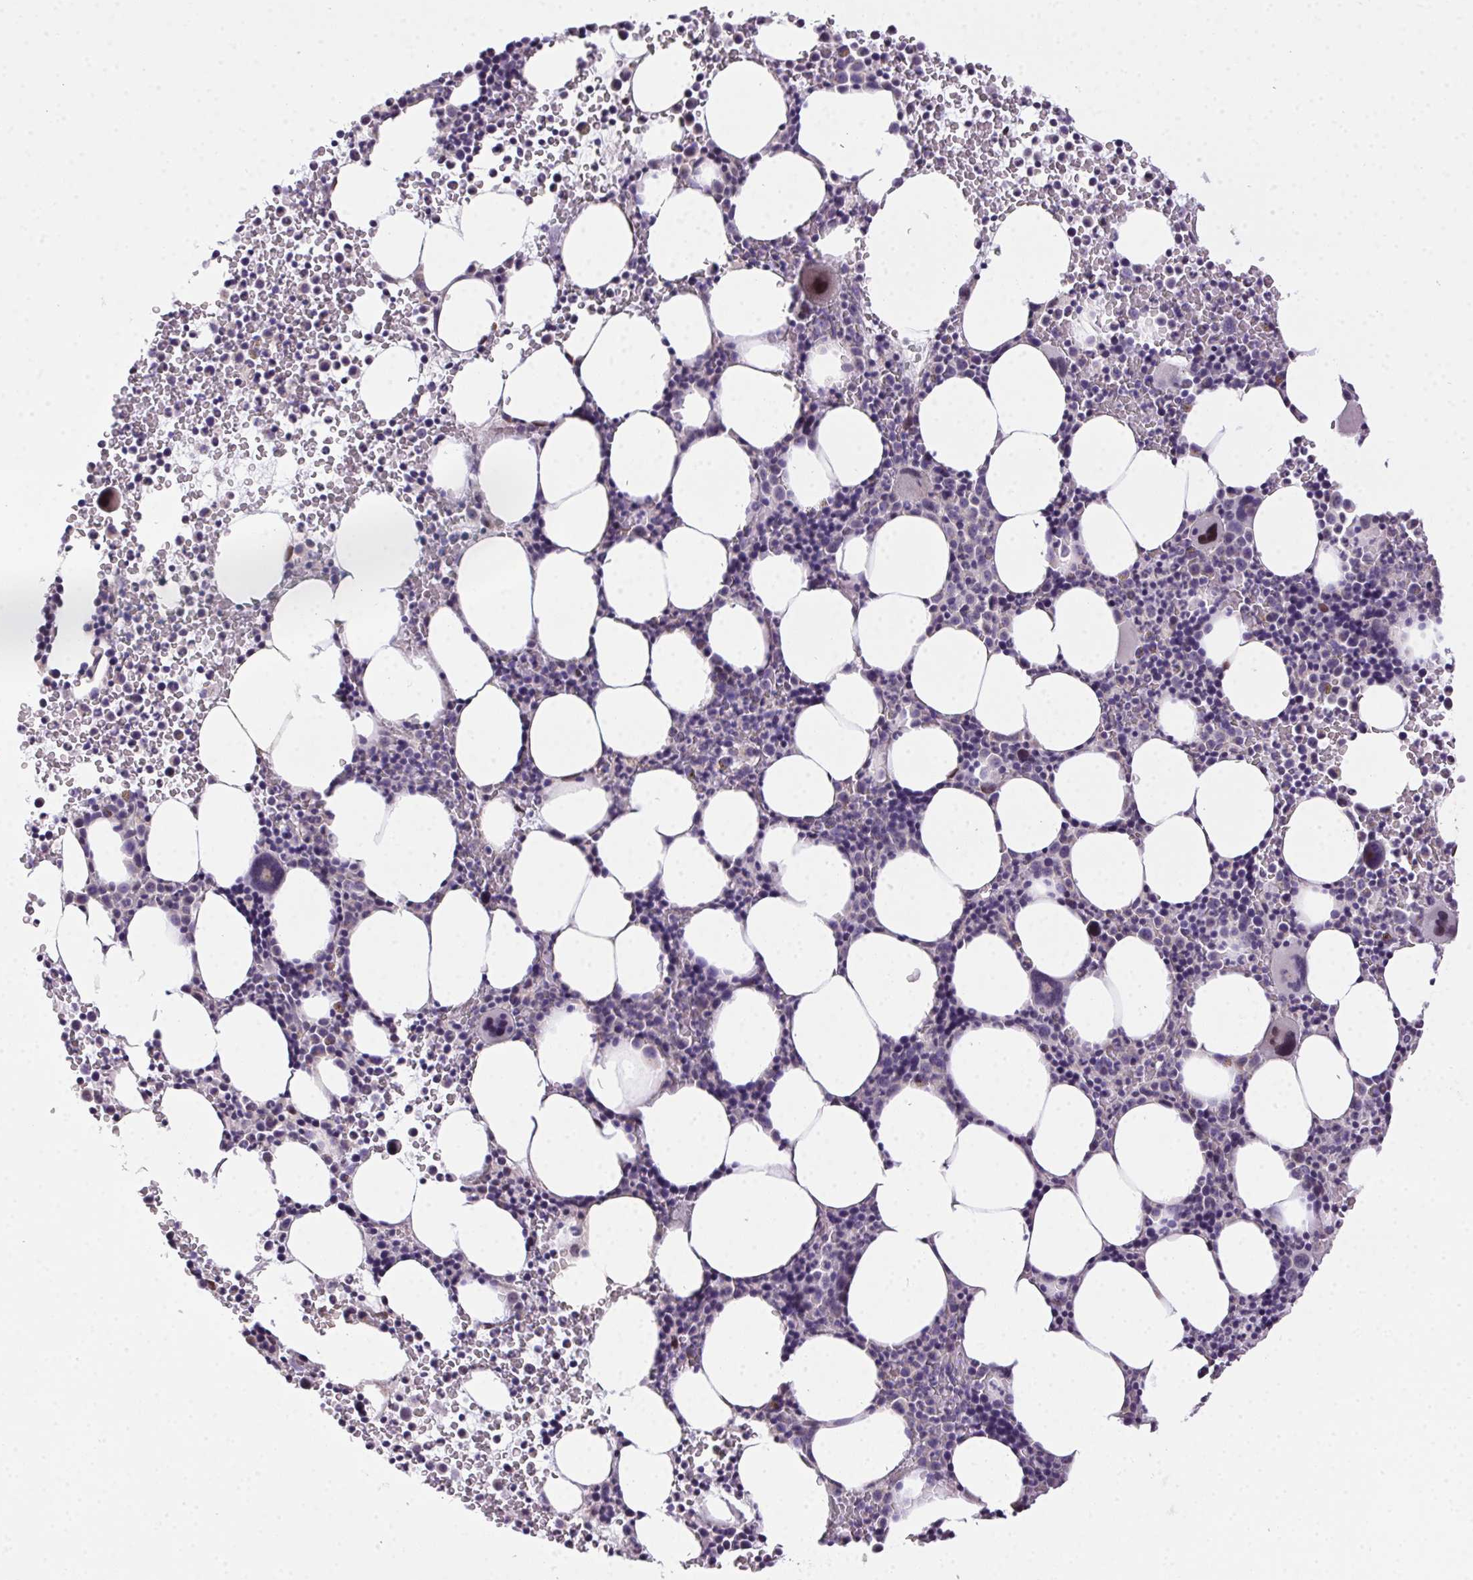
{"staining": {"intensity": "negative", "quantity": "none", "location": "none"}, "tissue": "bone marrow", "cell_type": "Hematopoietic cells", "image_type": "normal", "snomed": [{"axis": "morphology", "description": "Normal tissue, NOS"}, {"axis": "topography", "description": "Bone marrow"}], "caption": "The image reveals no staining of hematopoietic cells in normal bone marrow. The staining was performed using DAB (3,3'-diaminobenzidine) to visualize the protein expression in brown, while the nuclei were stained in blue with hematoxylin (Magnification: 20x).", "gene": "SP9", "patient": {"sex": "male", "age": 58}}